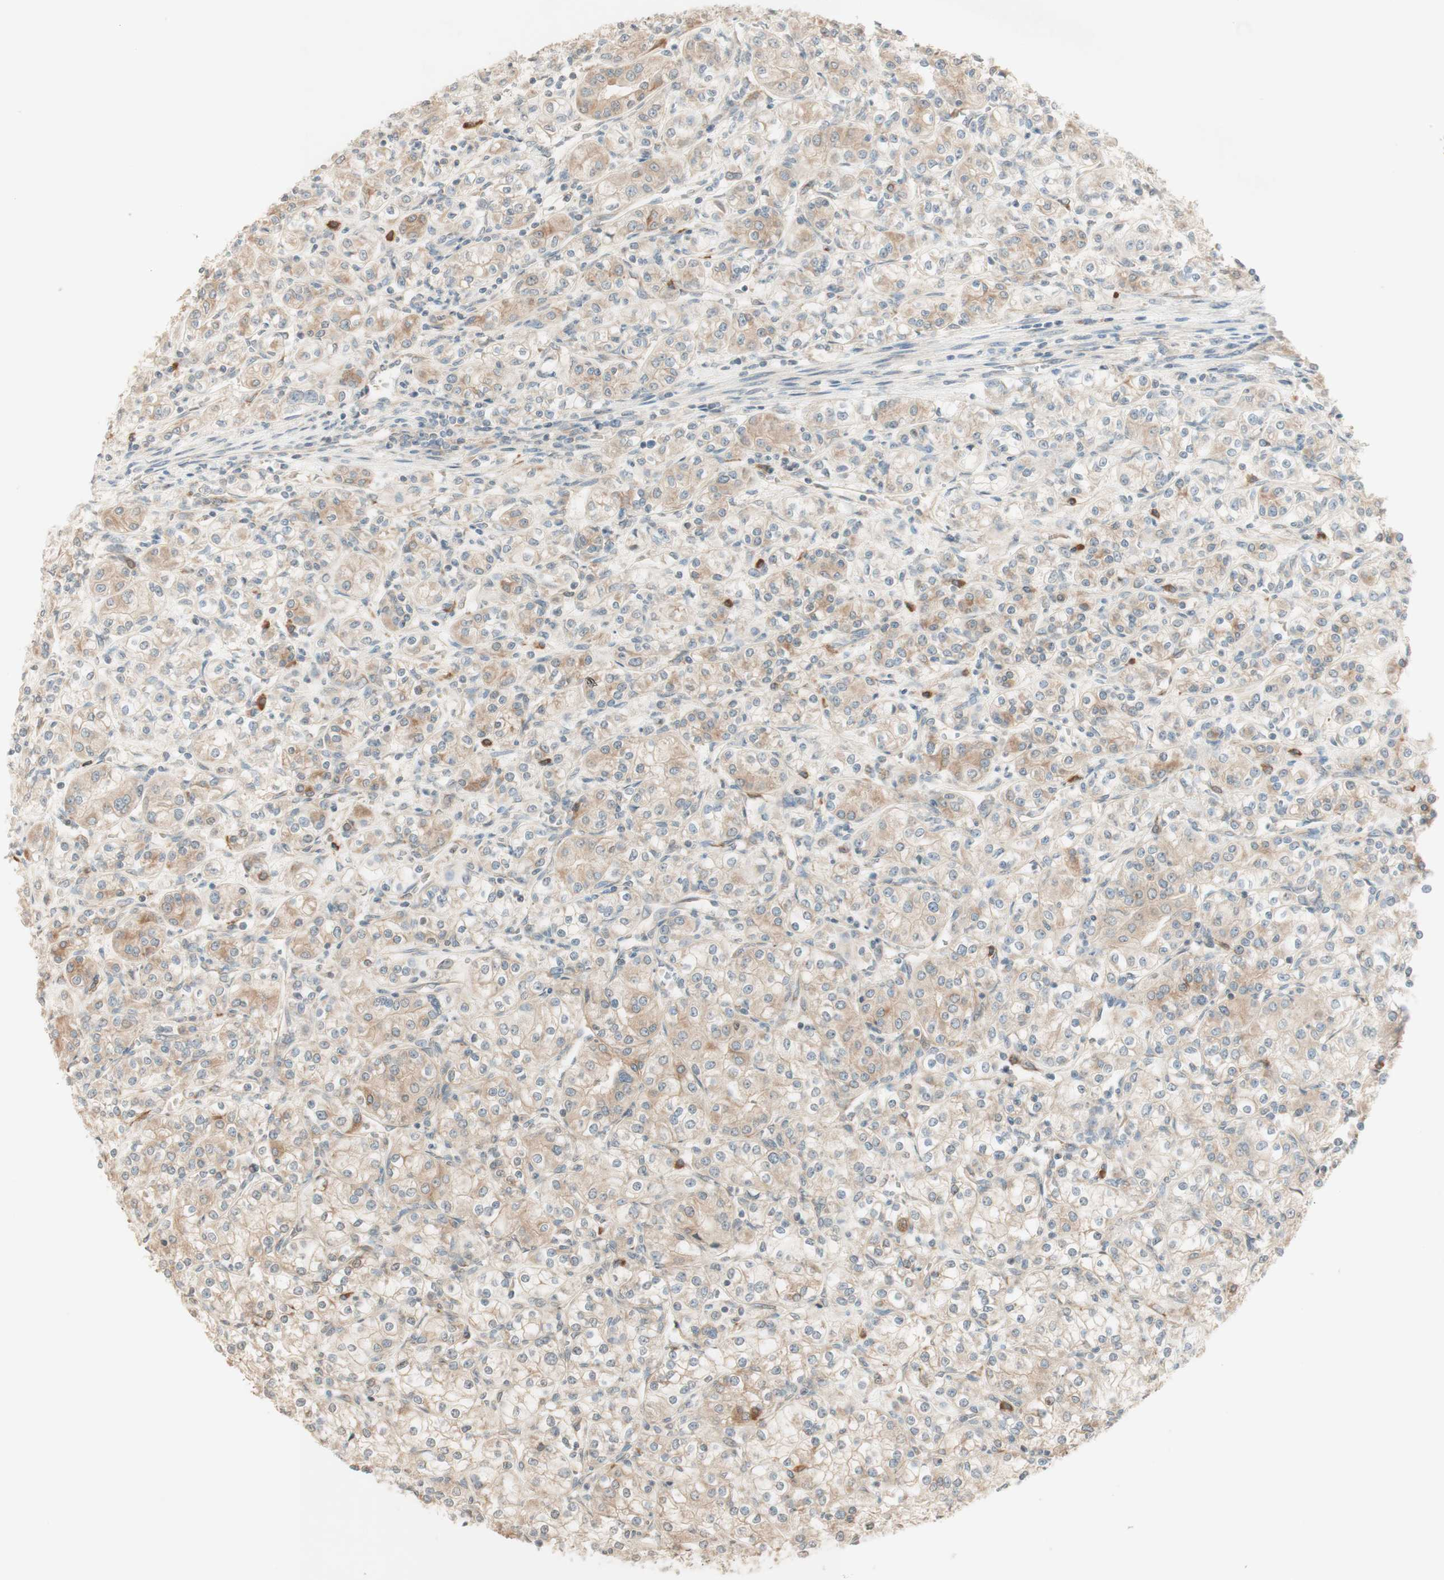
{"staining": {"intensity": "weak", "quantity": ">75%", "location": "cytoplasmic/membranous"}, "tissue": "renal cancer", "cell_type": "Tumor cells", "image_type": "cancer", "snomed": [{"axis": "morphology", "description": "Adenocarcinoma, NOS"}, {"axis": "topography", "description": "Kidney"}], "caption": "A low amount of weak cytoplasmic/membranous expression is present in about >75% of tumor cells in renal cancer (adenocarcinoma) tissue.", "gene": "CLCN2", "patient": {"sex": "male", "age": 77}}